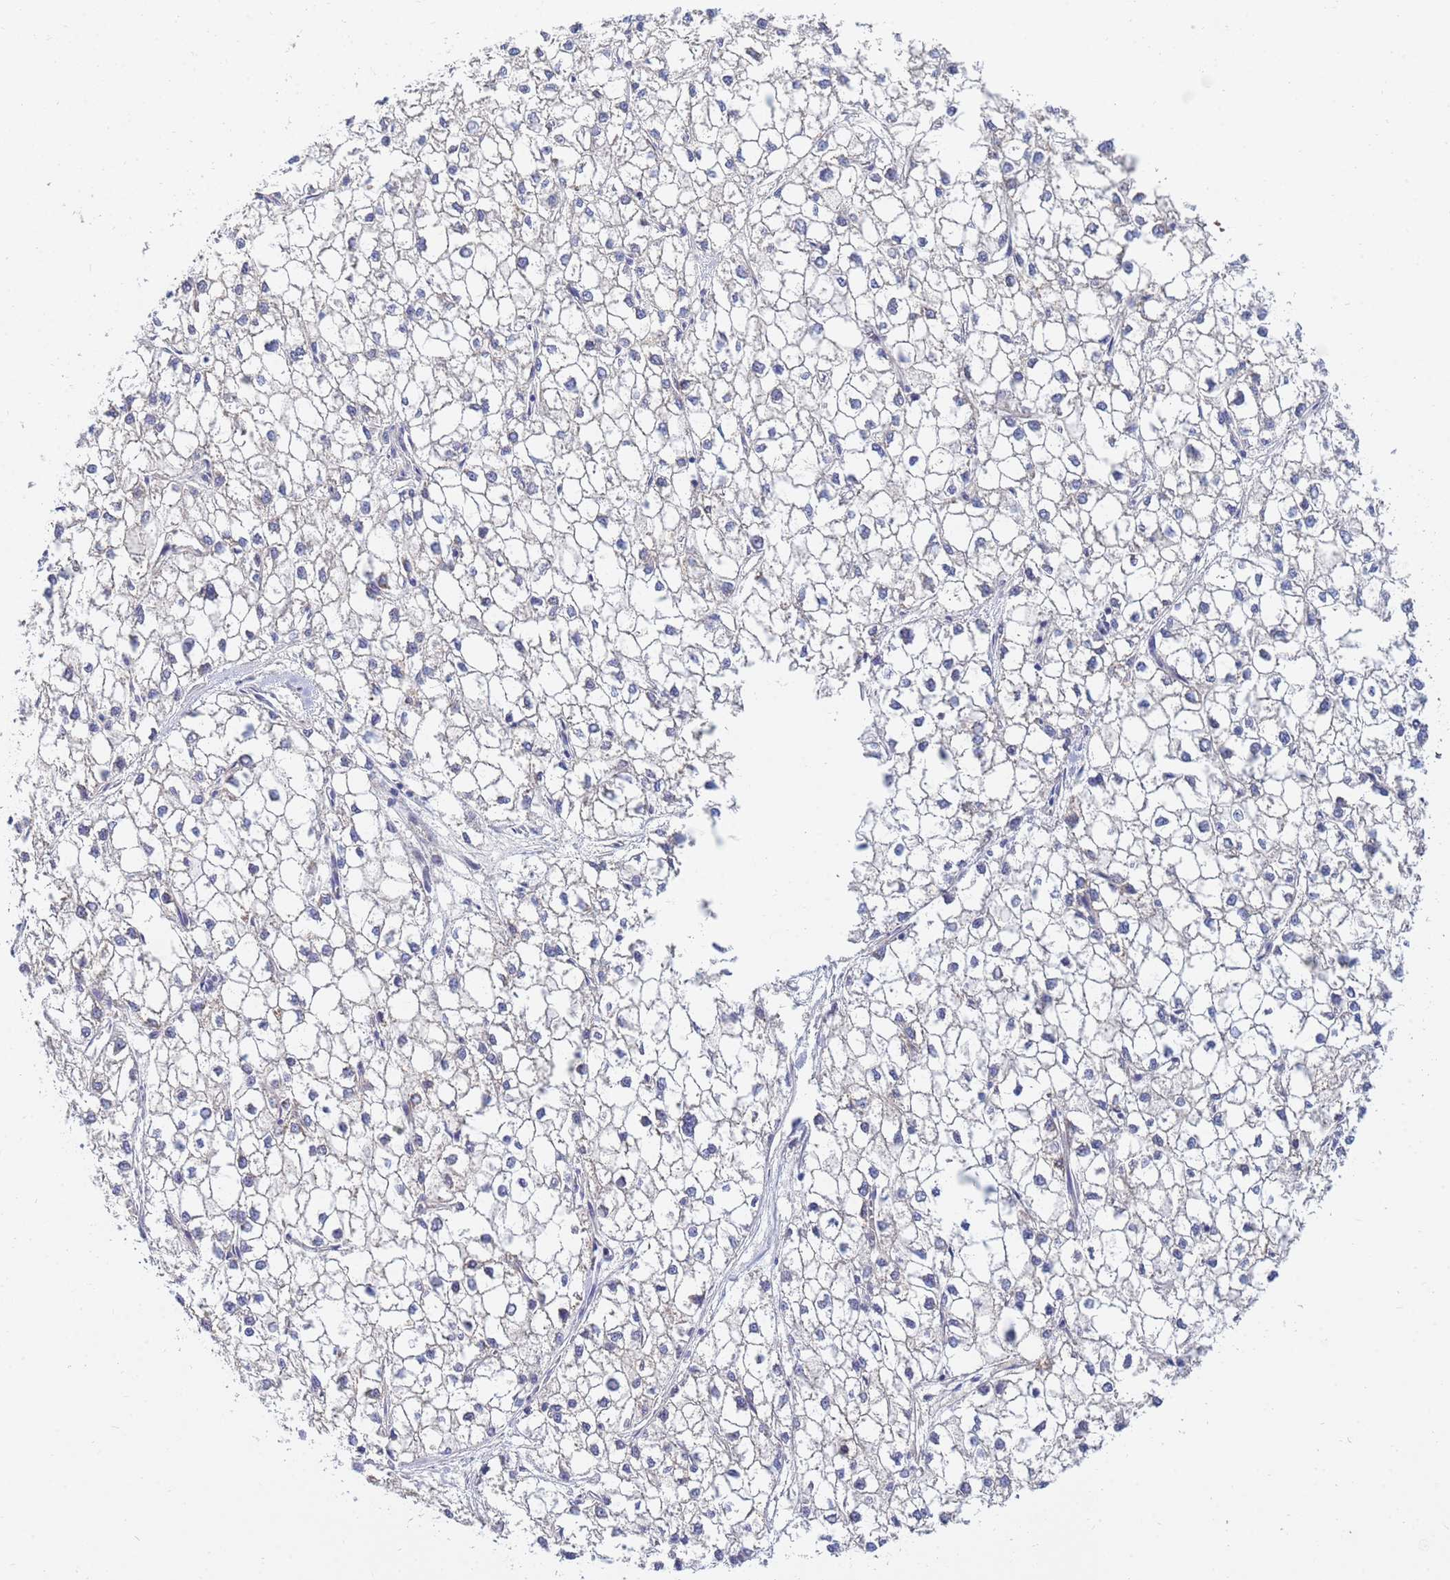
{"staining": {"intensity": "negative", "quantity": "none", "location": "none"}, "tissue": "liver cancer", "cell_type": "Tumor cells", "image_type": "cancer", "snomed": [{"axis": "morphology", "description": "Carcinoma, Hepatocellular, NOS"}, {"axis": "topography", "description": "Liver"}], "caption": "Immunohistochemistry (IHC) of liver hepatocellular carcinoma reveals no positivity in tumor cells.", "gene": "SDR39U1", "patient": {"sex": "female", "age": 43}}